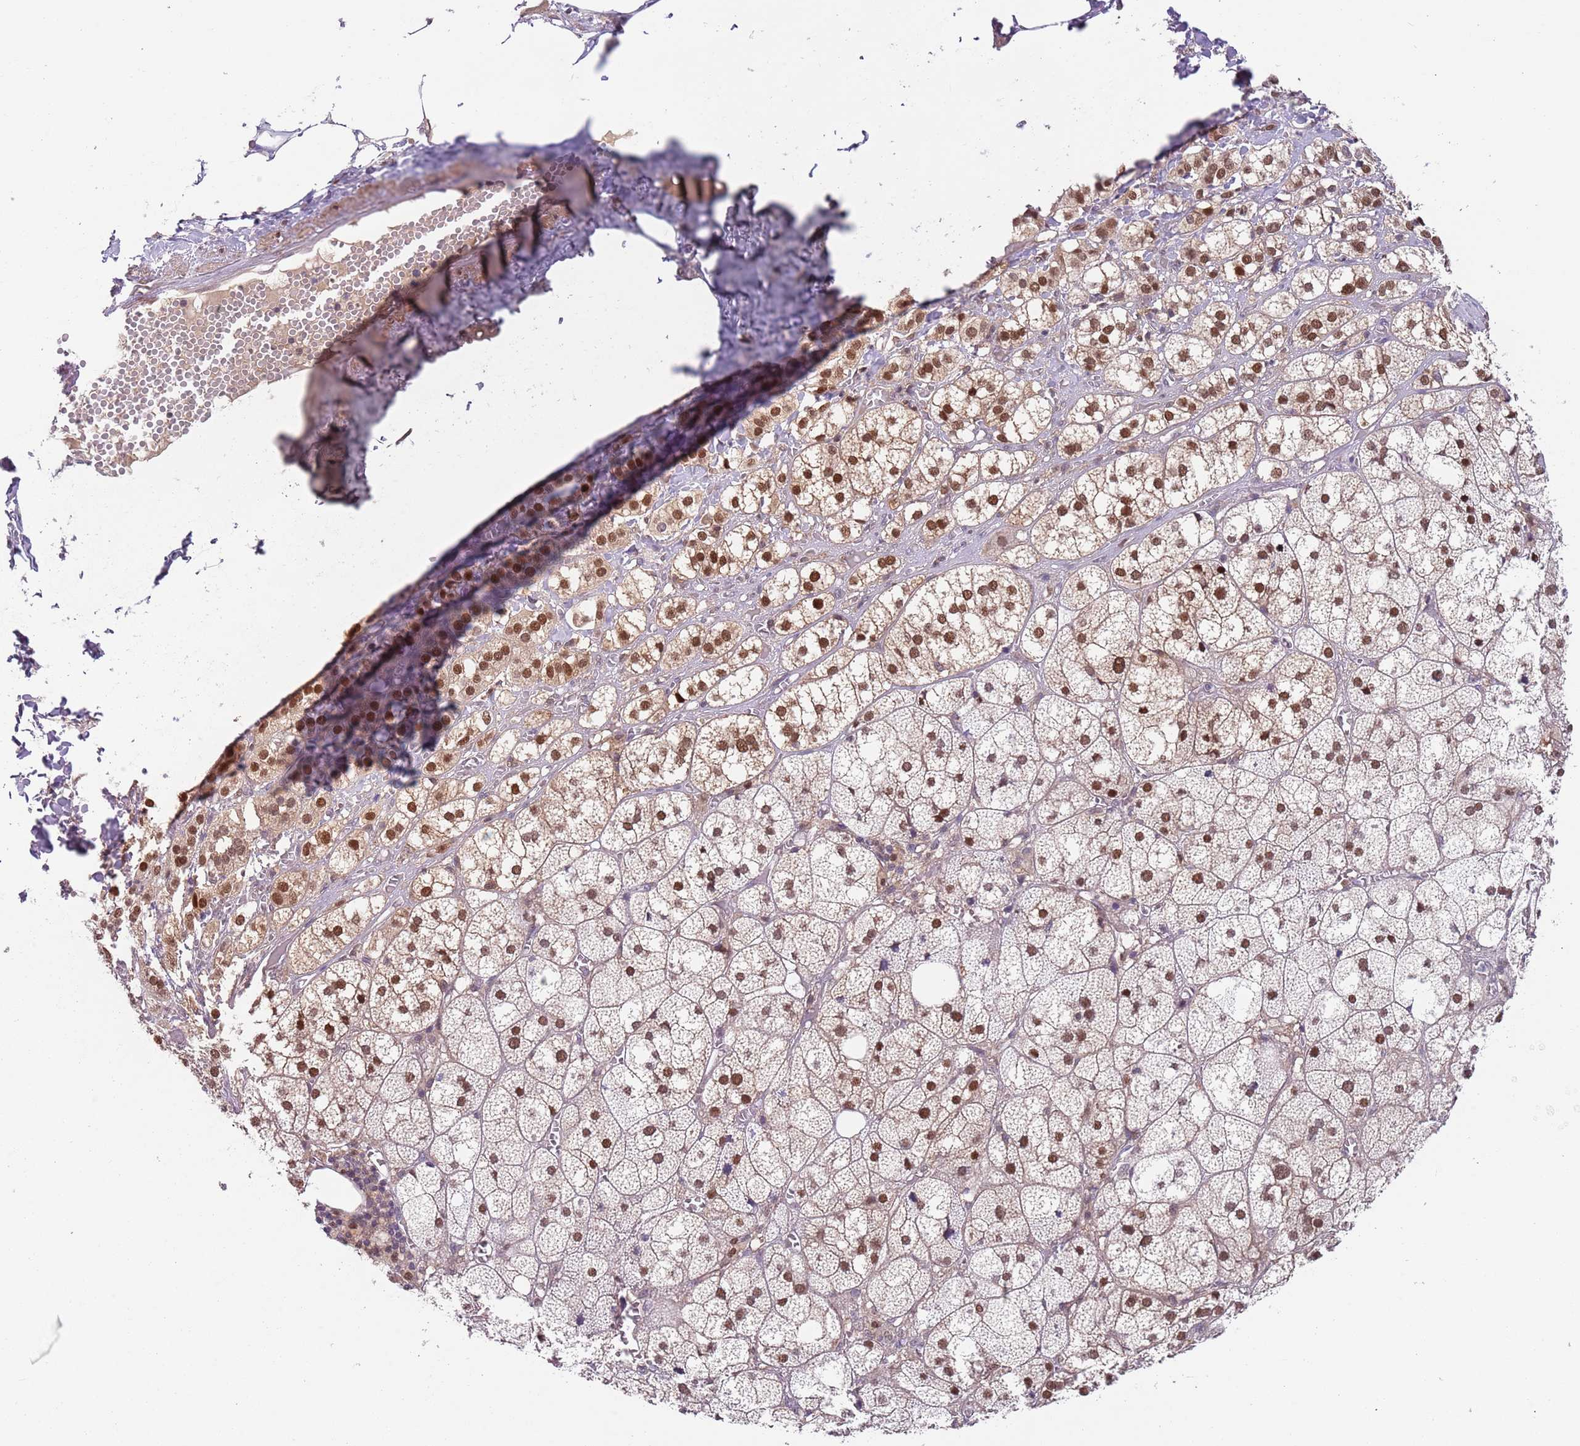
{"staining": {"intensity": "moderate", "quantity": ">75%", "location": "nuclear"}, "tissue": "adrenal gland", "cell_type": "Glandular cells", "image_type": "normal", "snomed": [{"axis": "morphology", "description": "Normal tissue, NOS"}, {"axis": "topography", "description": "Adrenal gland"}], "caption": "The image demonstrates a brown stain indicating the presence of a protein in the nuclear of glandular cells in adrenal gland.", "gene": "RMND5B", "patient": {"sex": "female", "age": 61}}